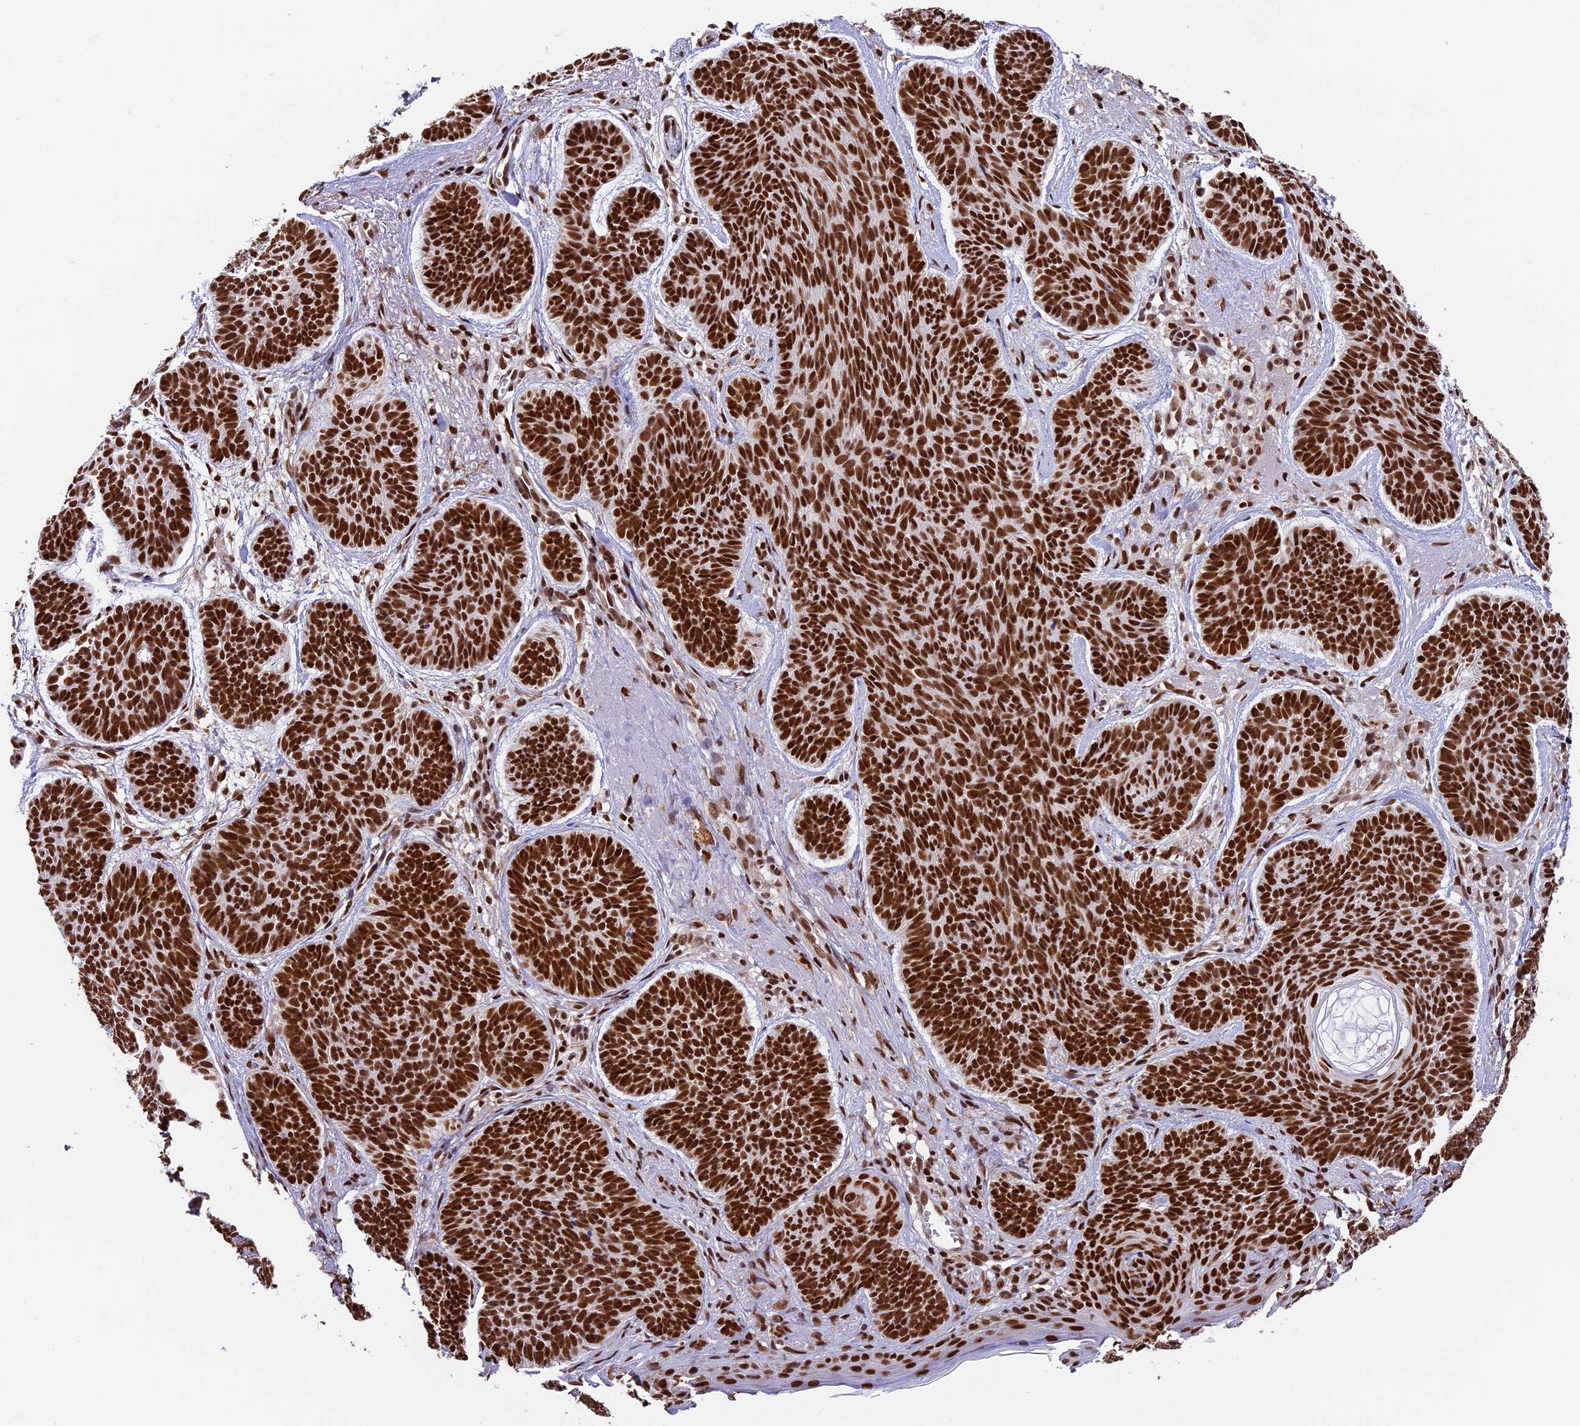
{"staining": {"intensity": "strong", "quantity": ">75%", "location": "nuclear"}, "tissue": "skin cancer", "cell_type": "Tumor cells", "image_type": "cancer", "snomed": [{"axis": "morphology", "description": "Basal cell carcinoma"}, {"axis": "topography", "description": "Skin"}], "caption": "Skin cancer stained for a protein (brown) exhibits strong nuclear positive positivity in about >75% of tumor cells.", "gene": "RAMAC", "patient": {"sex": "female", "age": 74}}